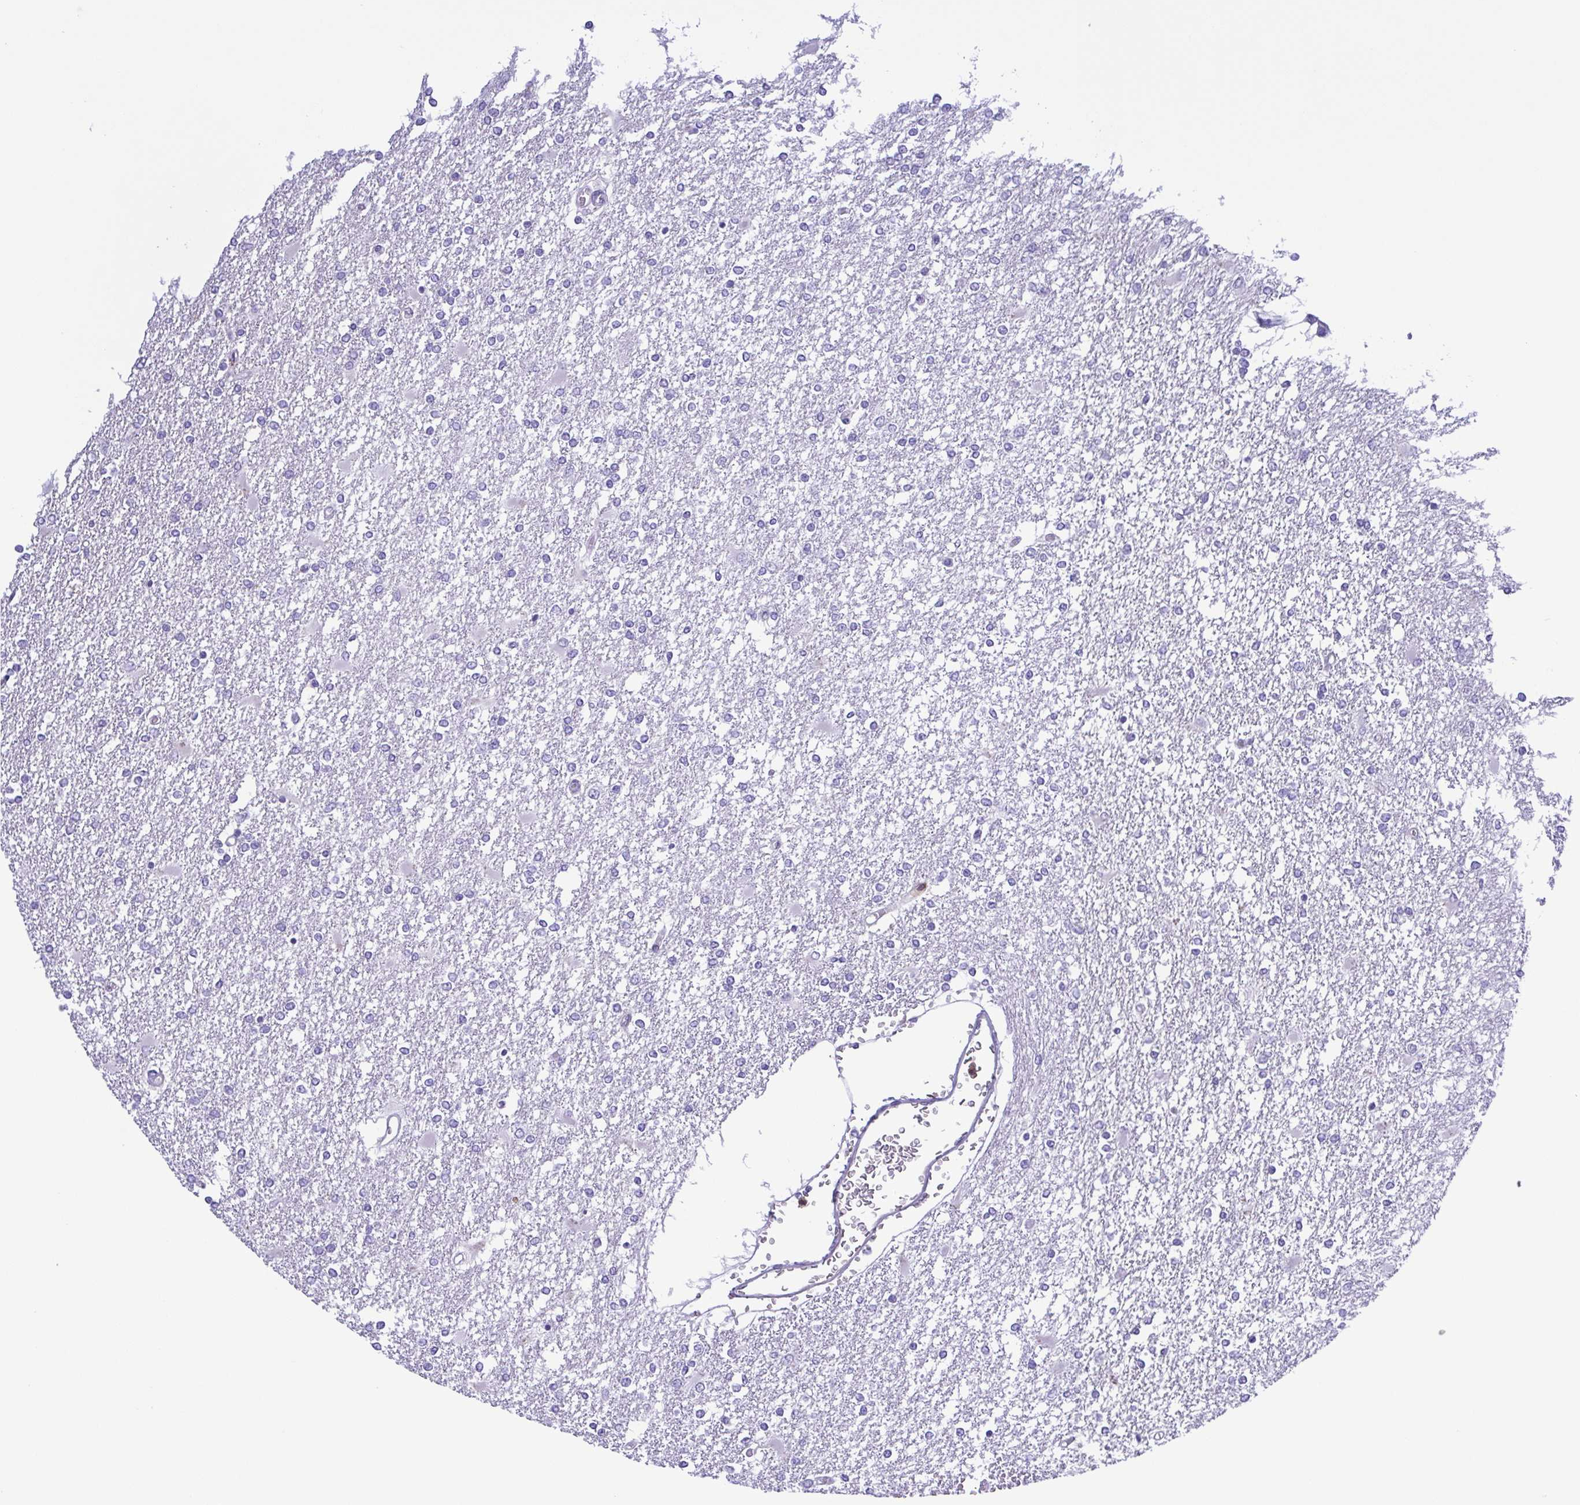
{"staining": {"intensity": "negative", "quantity": "none", "location": "none"}, "tissue": "glioma", "cell_type": "Tumor cells", "image_type": "cancer", "snomed": [{"axis": "morphology", "description": "Glioma, malignant, High grade"}, {"axis": "topography", "description": "Cerebral cortex"}], "caption": "The micrograph displays no staining of tumor cells in malignant high-grade glioma. Brightfield microscopy of immunohistochemistry (IHC) stained with DAB (3,3'-diaminobenzidine) (brown) and hematoxylin (blue), captured at high magnification.", "gene": "LDHC", "patient": {"sex": "male", "age": 79}}